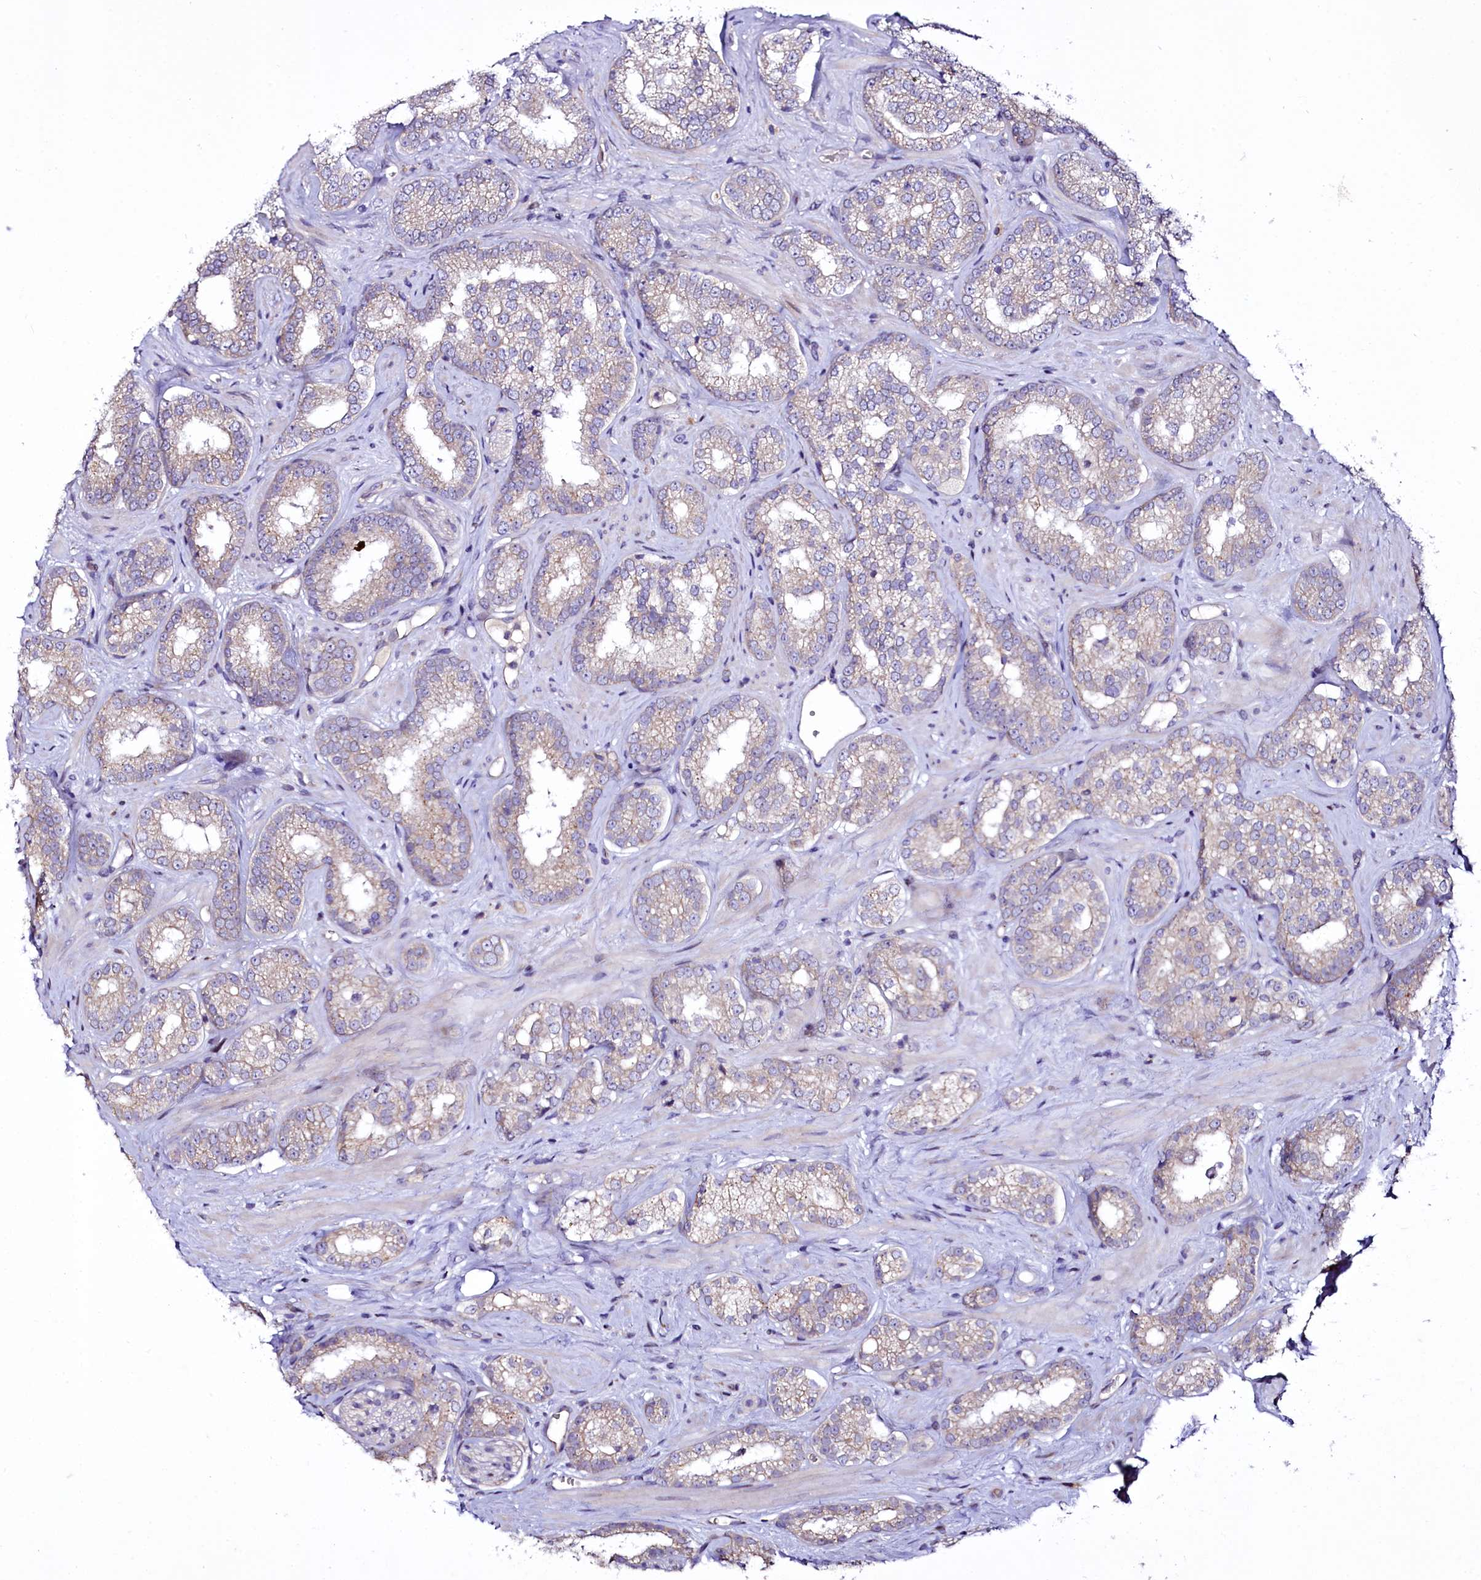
{"staining": {"intensity": "weak", "quantity": "<25%", "location": "cytoplasmic/membranous"}, "tissue": "prostate cancer", "cell_type": "Tumor cells", "image_type": "cancer", "snomed": [{"axis": "morphology", "description": "Normal tissue, NOS"}, {"axis": "morphology", "description": "Adenocarcinoma, High grade"}, {"axis": "topography", "description": "Prostate"}], "caption": "Immunohistochemistry (IHC) micrograph of neoplastic tissue: human prostate cancer stained with DAB demonstrates no significant protein expression in tumor cells. (Immunohistochemistry, brightfield microscopy, high magnification).", "gene": "ZC3H12C", "patient": {"sex": "male", "age": 83}}